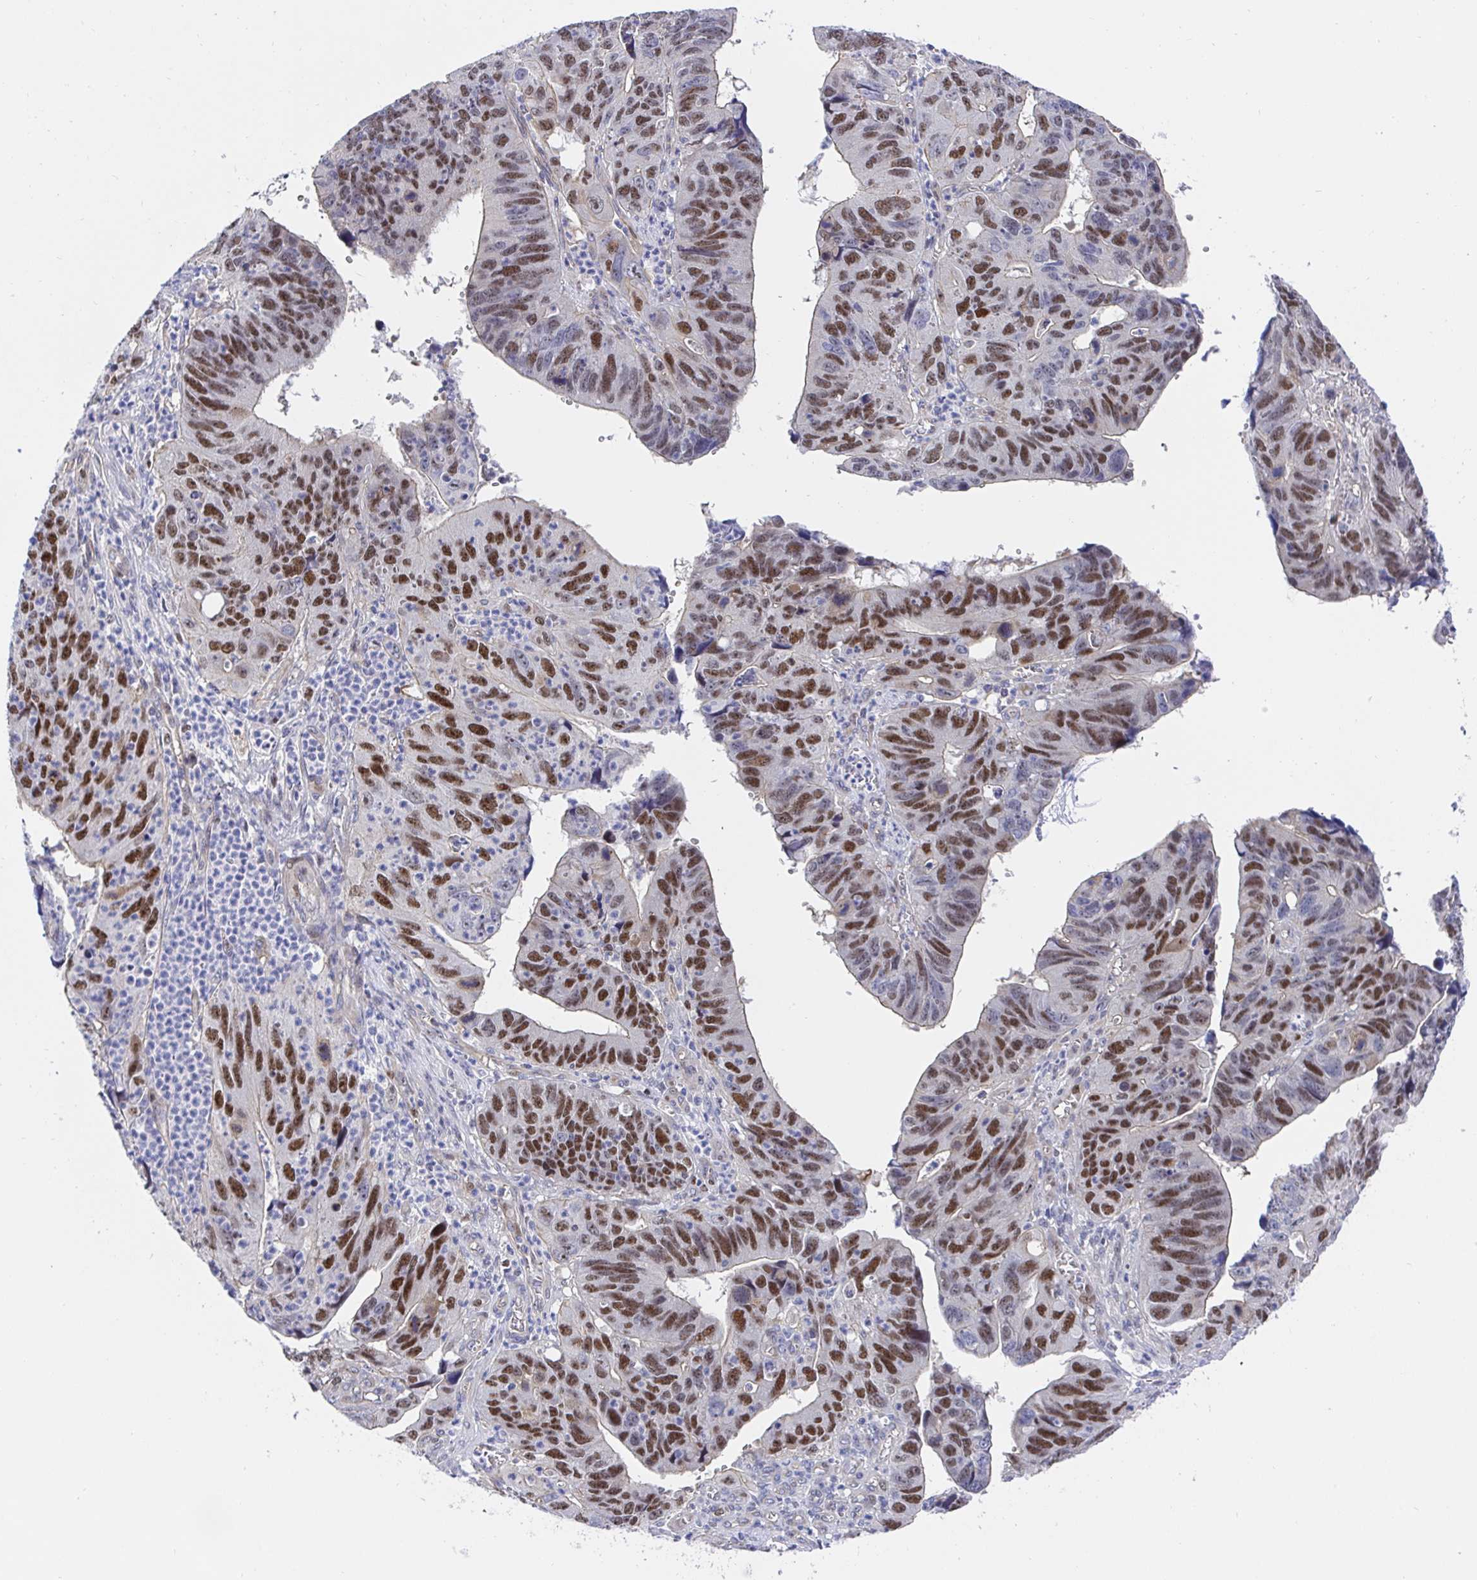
{"staining": {"intensity": "strong", "quantity": "25%-75%", "location": "nuclear"}, "tissue": "stomach cancer", "cell_type": "Tumor cells", "image_type": "cancer", "snomed": [{"axis": "morphology", "description": "Adenocarcinoma, NOS"}, {"axis": "topography", "description": "Stomach"}], "caption": "A high amount of strong nuclear positivity is seen in approximately 25%-75% of tumor cells in adenocarcinoma (stomach) tissue.", "gene": "TIMELESS", "patient": {"sex": "male", "age": 59}}